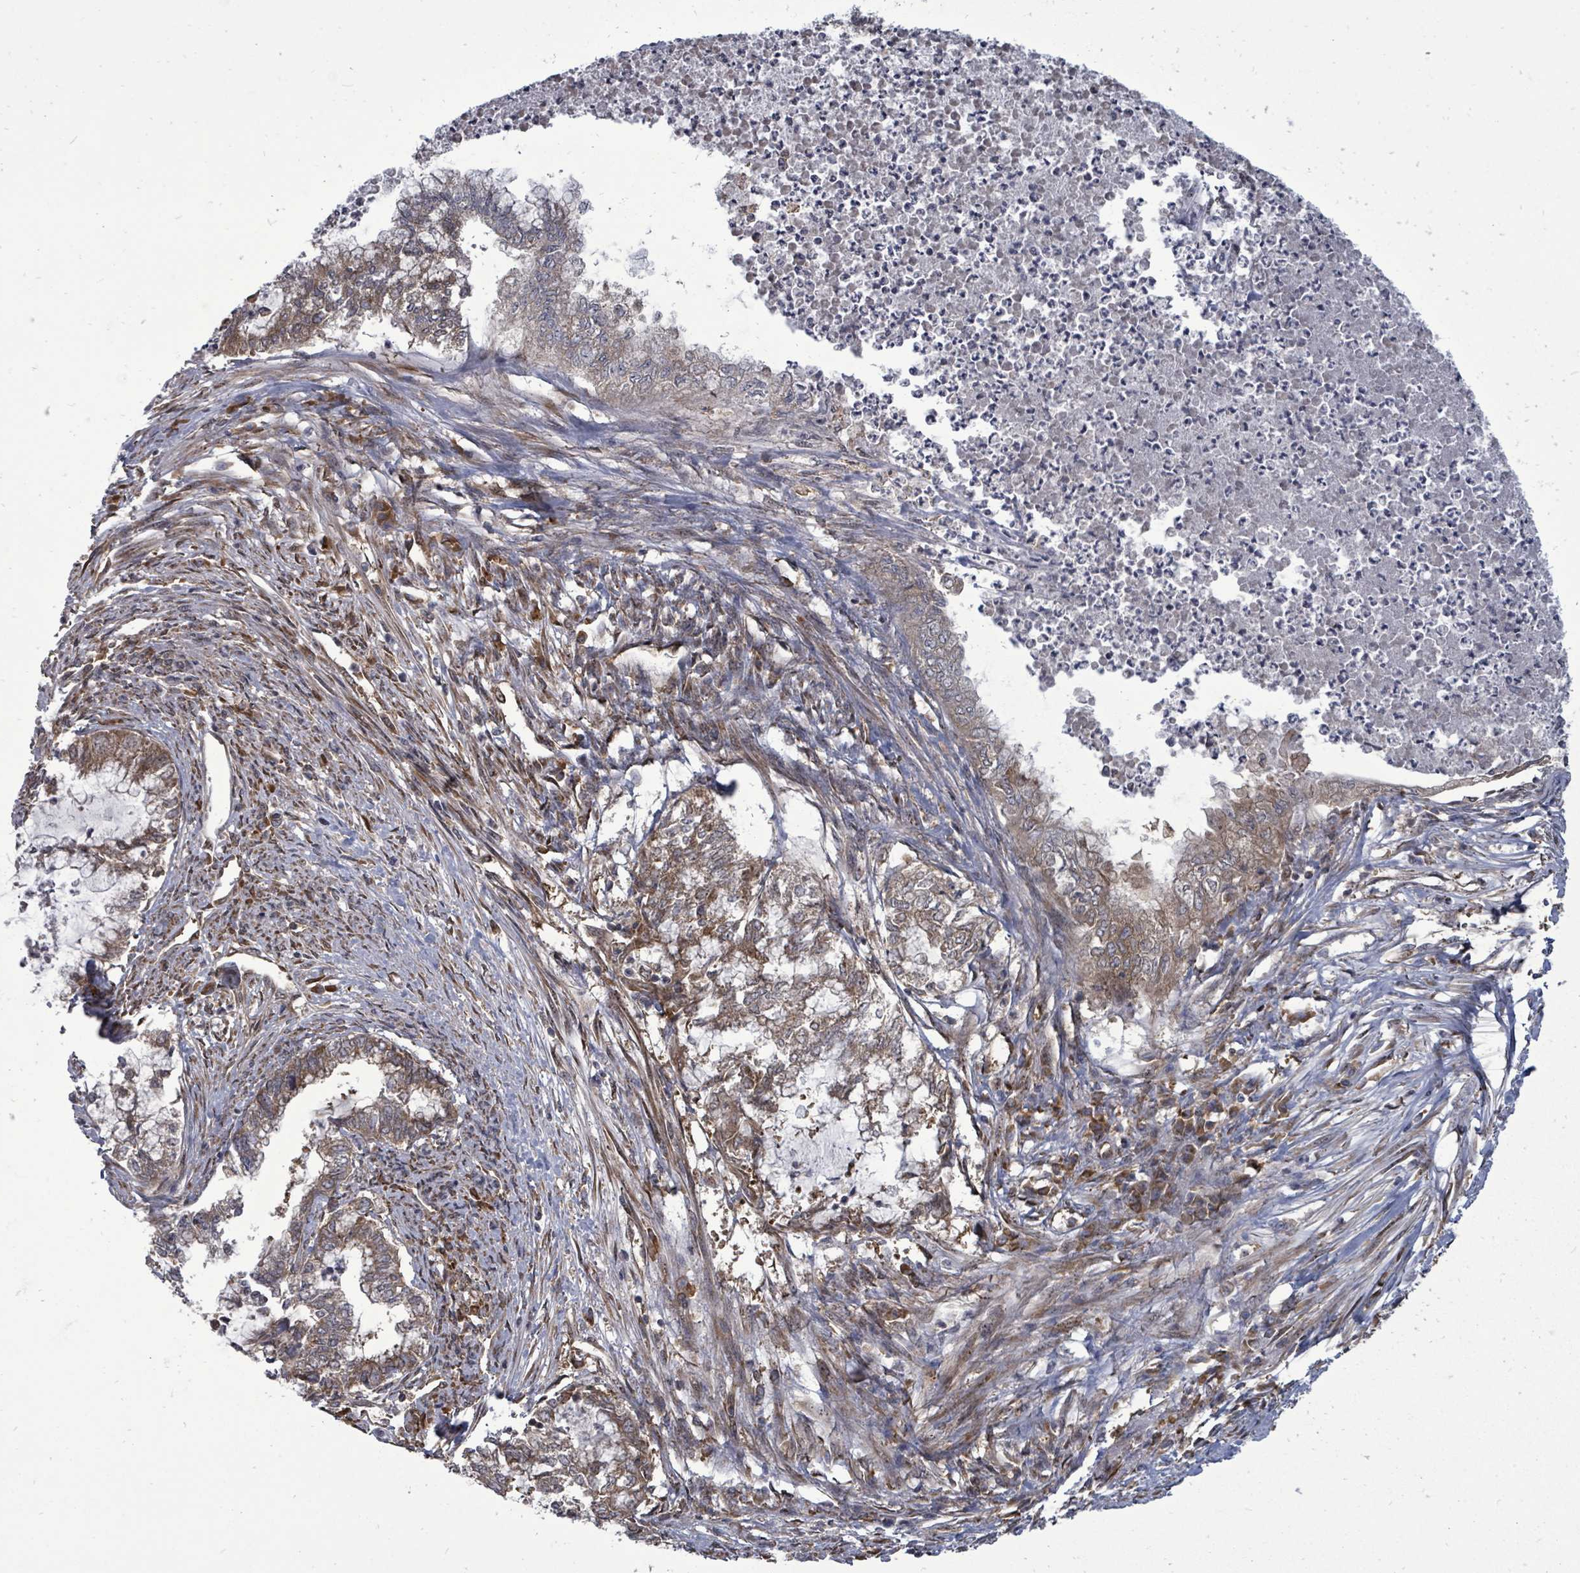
{"staining": {"intensity": "moderate", "quantity": "25%-75%", "location": "cytoplasmic/membranous"}, "tissue": "endometrial cancer", "cell_type": "Tumor cells", "image_type": "cancer", "snomed": [{"axis": "morphology", "description": "Adenocarcinoma, NOS"}, {"axis": "topography", "description": "Endometrium"}], "caption": "Immunohistochemical staining of endometrial cancer (adenocarcinoma) demonstrates medium levels of moderate cytoplasmic/membranous positivity in about 25%-75% of tumor cells. The staining is performed using DAB (3,3'-diaminobenzidine) brown chromogen to label protein expression. The nuclei are counter-stained blue using hematoxylin.", "gene": "EIF3C", "patient": {"sex": "female", "age": 79}}